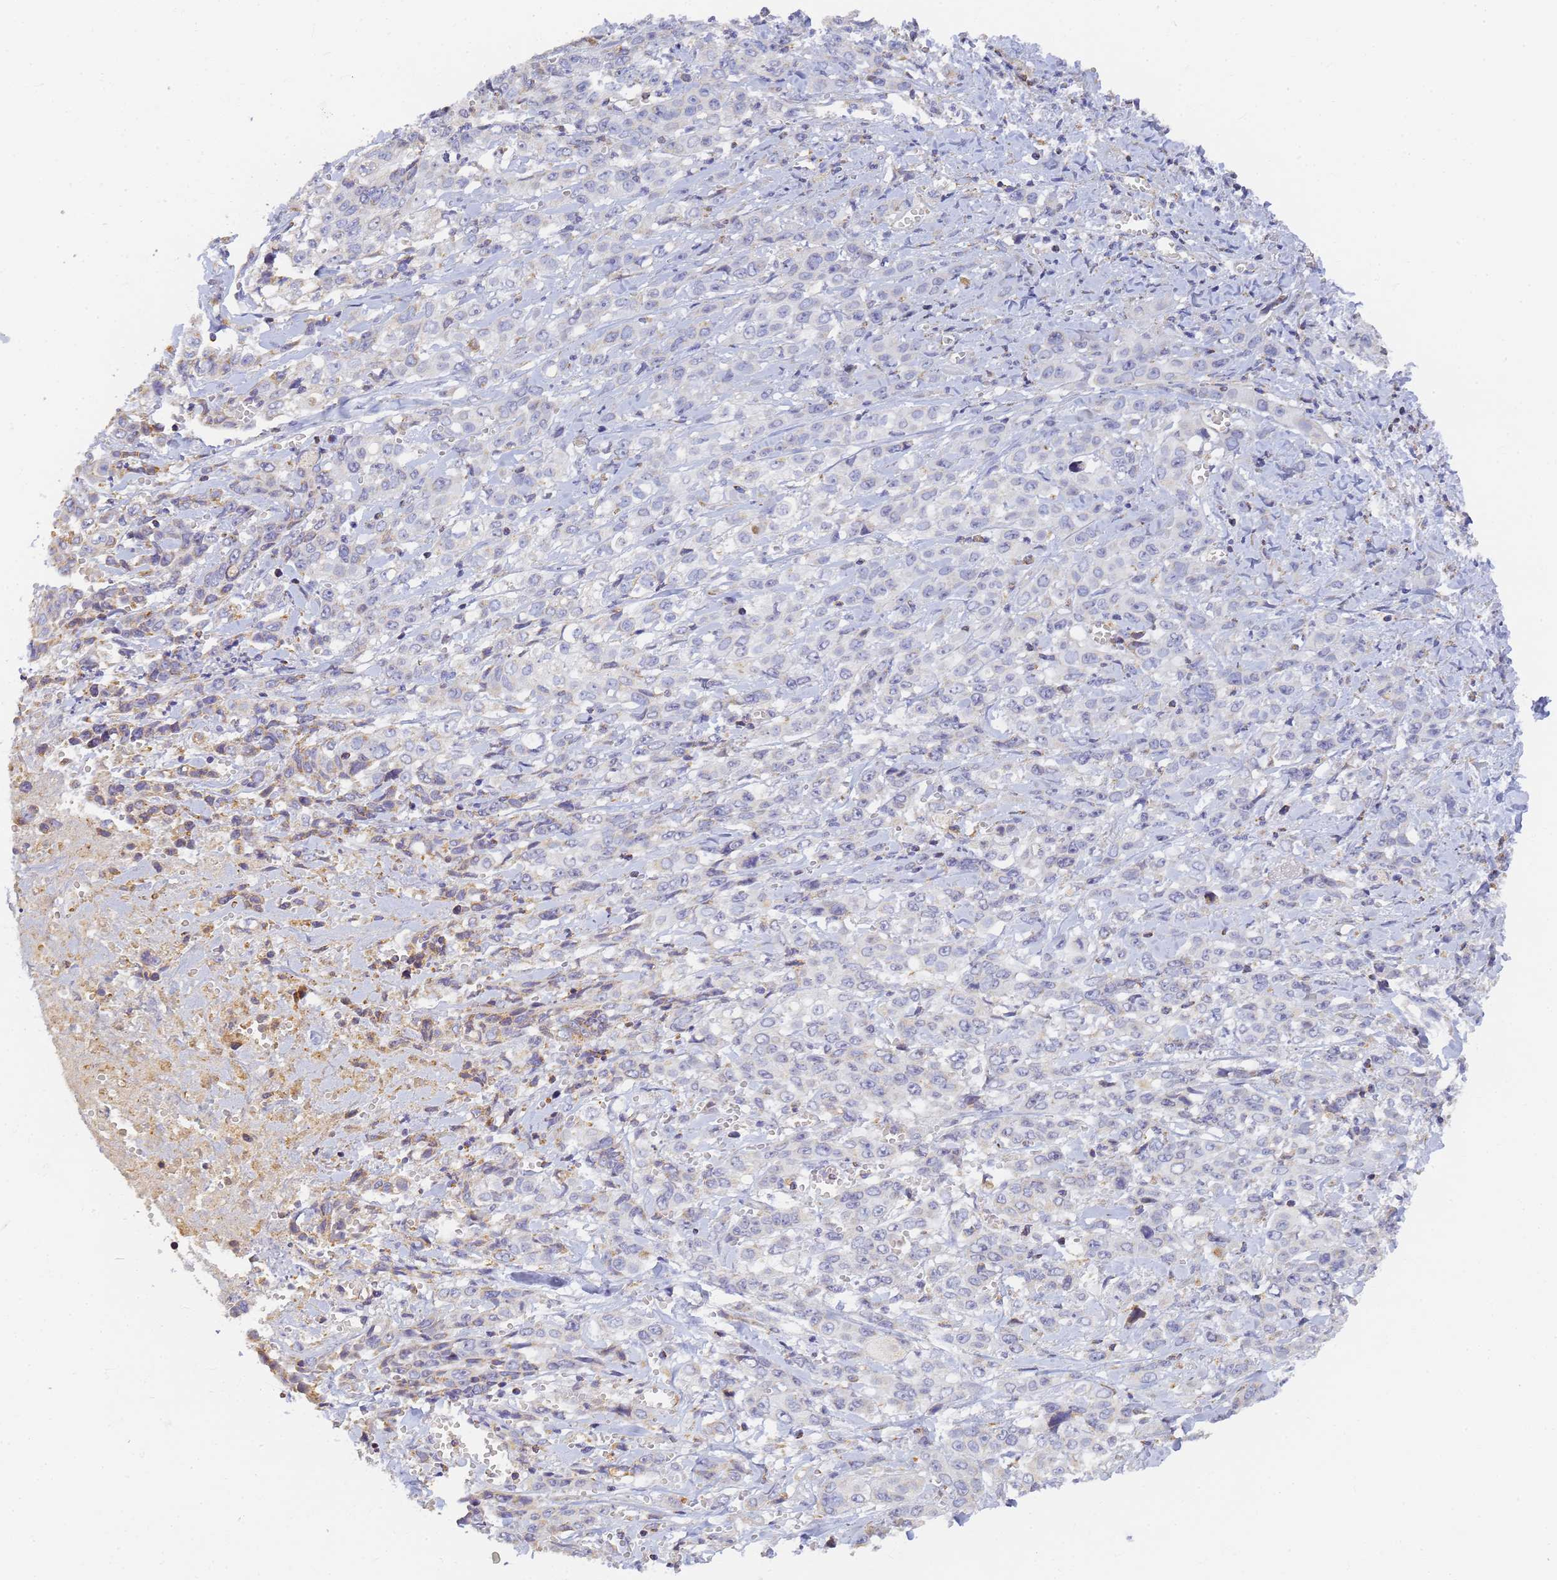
{"staining": {"intensity": "negative", "quantity": "none", "location": "none"}, "tissue": "stomach cancer", "cell_type": "Tumor cells", "image_type": "cancer", "snomed": [{"axis": "morphology", "description": "Adenocarcinoma, NOS"}, {"axis": "topography", "description": "Stomach, upper"}], "caption": "Stomach adenocarcinoma stained for a protein using immunohistochemistry displays no expression tumor cells.", "gene": "UTP23", "patient": {"sex": "male", "age": 62}}